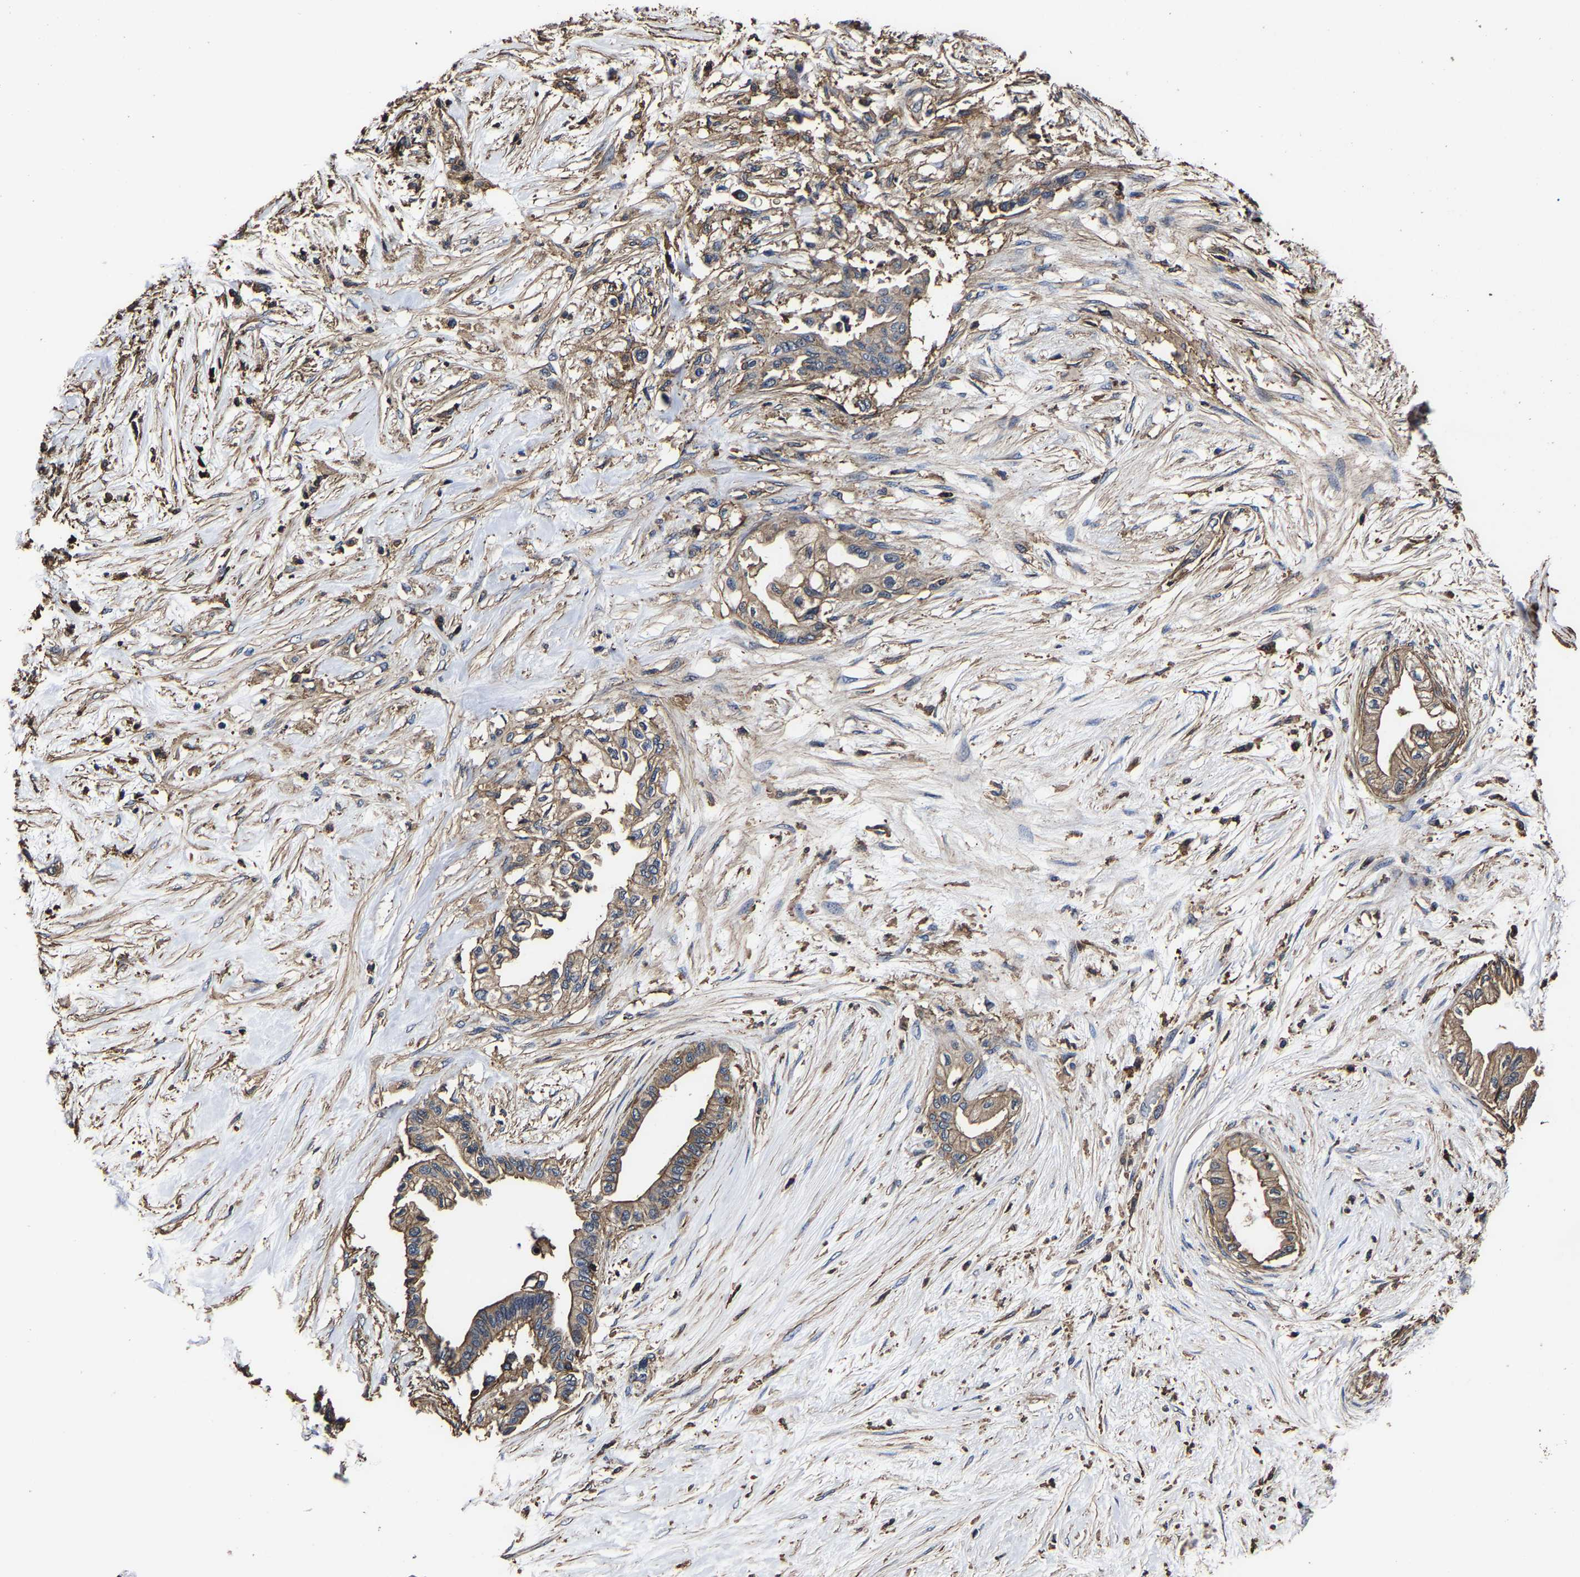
{"staining": {"intensity": "weak", "quantity": ">75%", "location": "cytoplasmic/membranous"}, "tissue": "pancreatic cancer", "cell_type": "Tumor cells", "image_type": "cancer", "snomed": [{"axis": "morphology", "description": "Normal tissue, NOS"}, {"axis": "morphology", "description": "Adenocarcinoma, NOS"}, {"axis": "topography", "description": "Pancreas"}, {"axis": "topography", "description": "Duodenum"}], "caption": "Protein expression analysis of pancreatic cancer displays weak cytoplasmic/membranous positivity in approximately >75% of tumor cells. (brown staining indicates protein expression, while blue staining denotes nuclei).", "gene": "SSH3", "patient": {"sex": "female", "age": 60}}